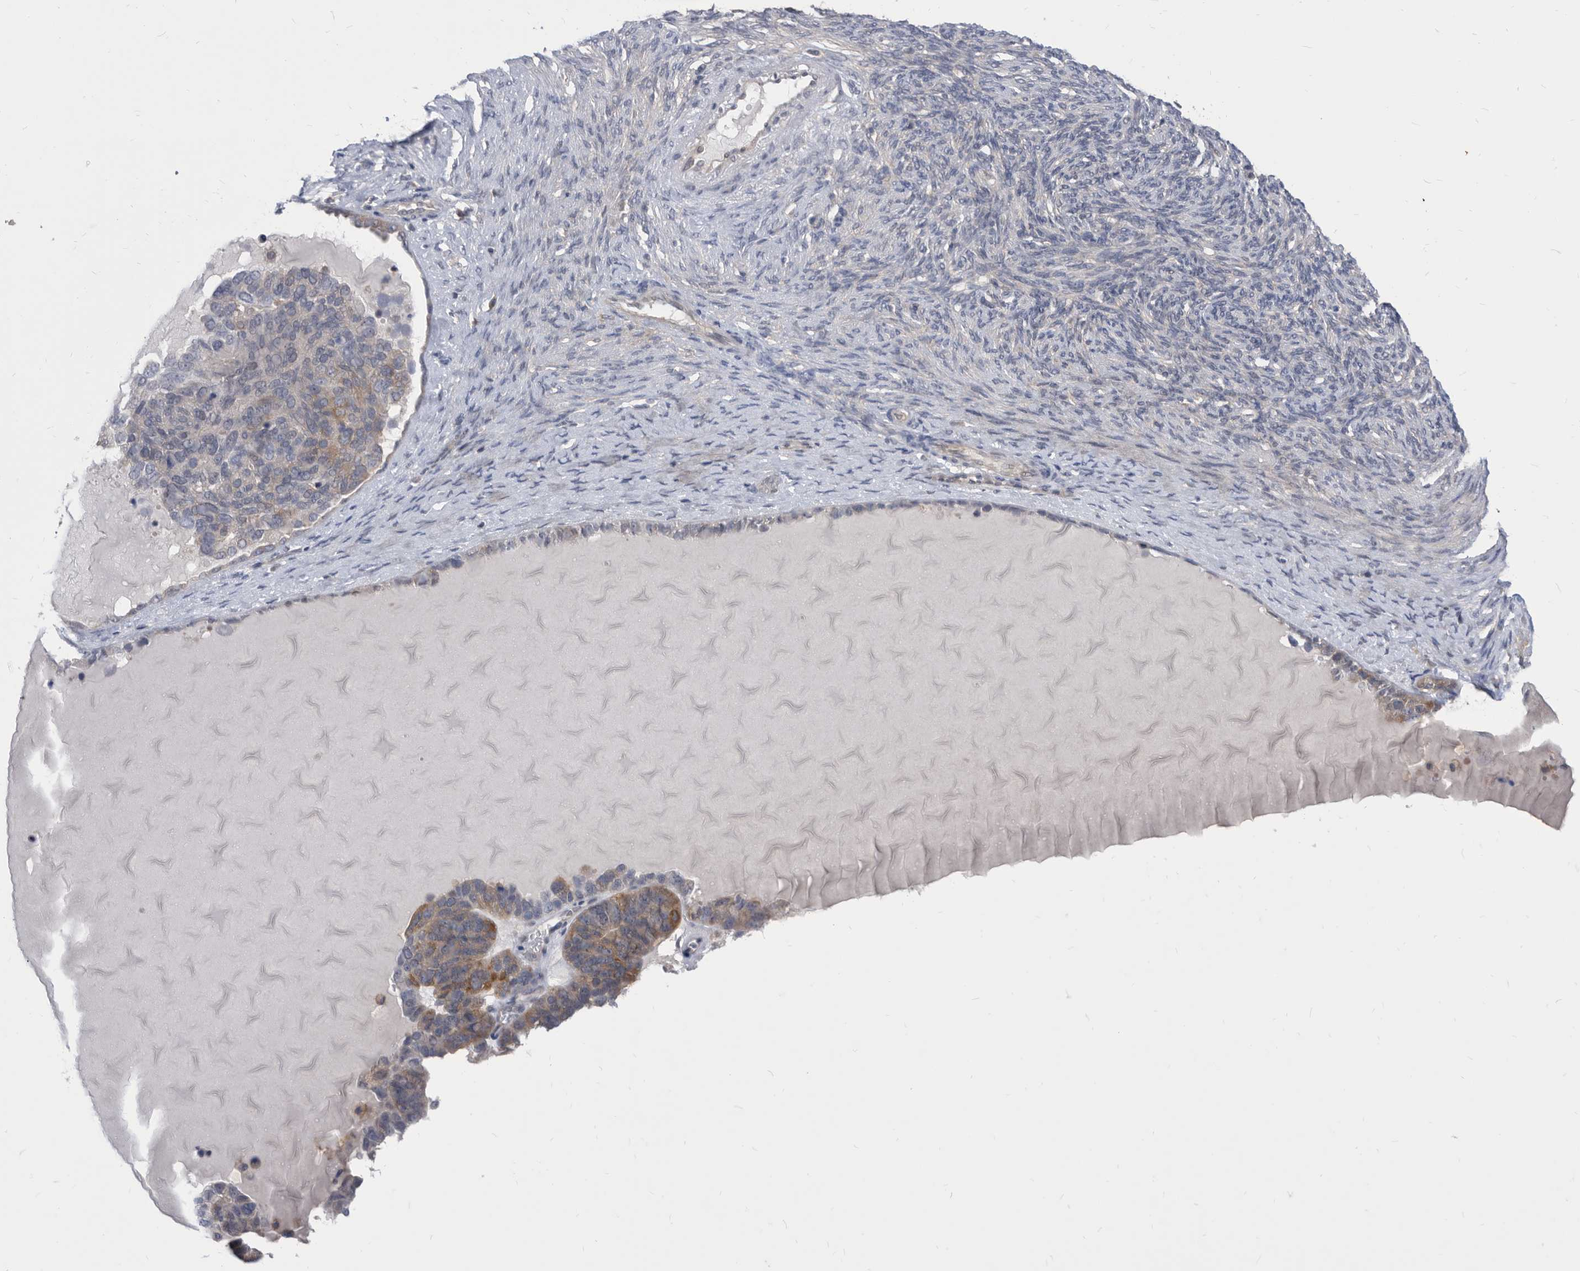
{"staining": {"intensity": "moderate", "quantity": "<25%", "location": "cytoplasmic/membranous"}, "tissue": "ovarian cancer", "cell_type": "Tumor cells", "image_type": "cancer", "snomed": [{"axis": "morphology", "description": "Cystadenocarcinoma, serous, NOS"}, {"axis": "topography", "description": "Ovary"}], "caption": "This image displays IHC staining of serous cystadenocarcinoma (ovarian), with low moderate cytoplasmic/membranous expression in about <25% of tumor cells.", "gene": "CCT4", "patient": {"sex": "female", "age": 44}}